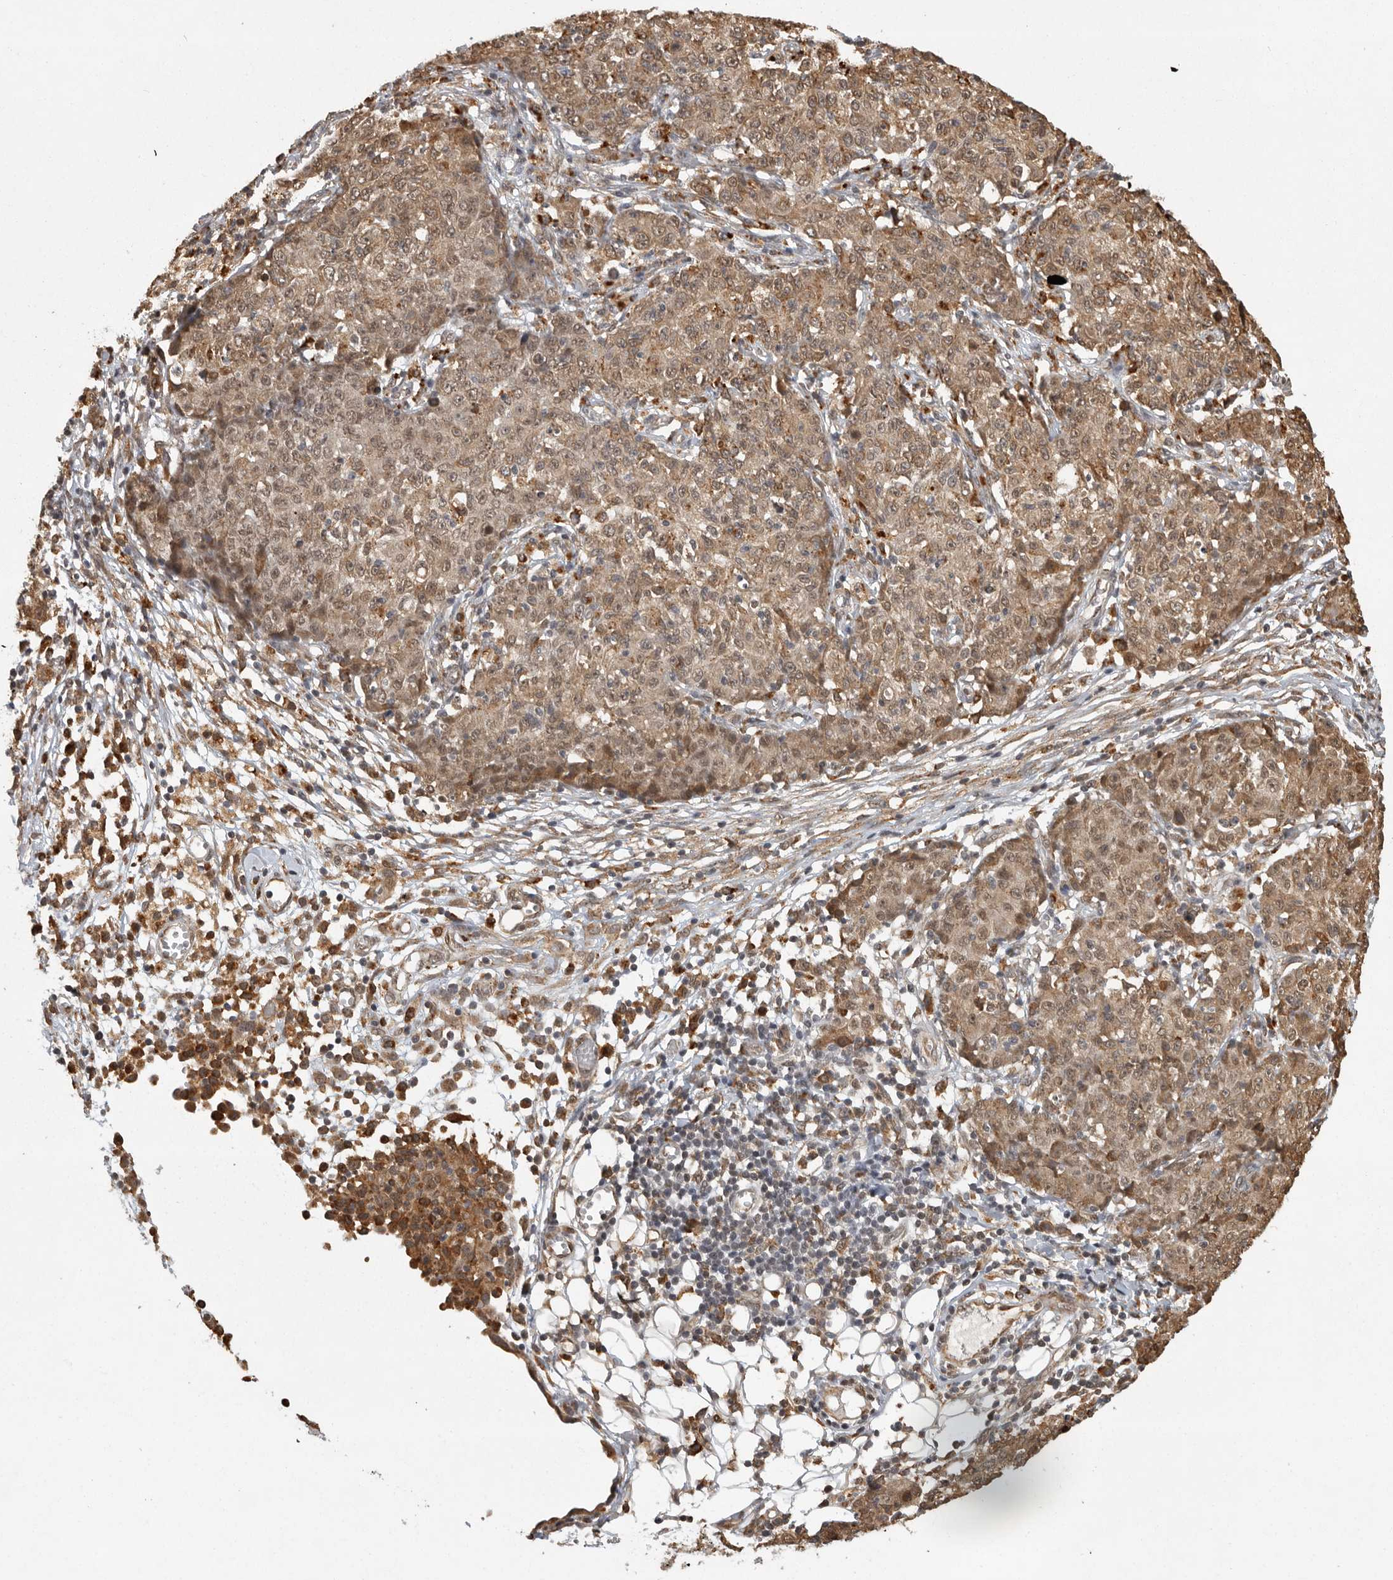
{"staining": {"intensity": "moderate", "quantity": ">75%", "location": "cytoplasmic/membranous,nuclear"}, "tissue": "ovarian cancer", "cell_type": "Tumor cells", "image_type": "cancer", "snomed": [{"axis": "morphology", "description": "Carcinoma, endometroid"}, {"axis": "topography", "description": "Ovary"}], "caption": "Immunohistochemistry (IHC) photomicrograph of human ovarian cancer (endometroid carcinoma) stained for a protein (brown), which shows medium levels of moderate cytoplasmic/membranous and nuclear positivity in about >75% of tumor cells.", "gene": "ZNF83", "patient": {"sex": "female", "age": 42}}